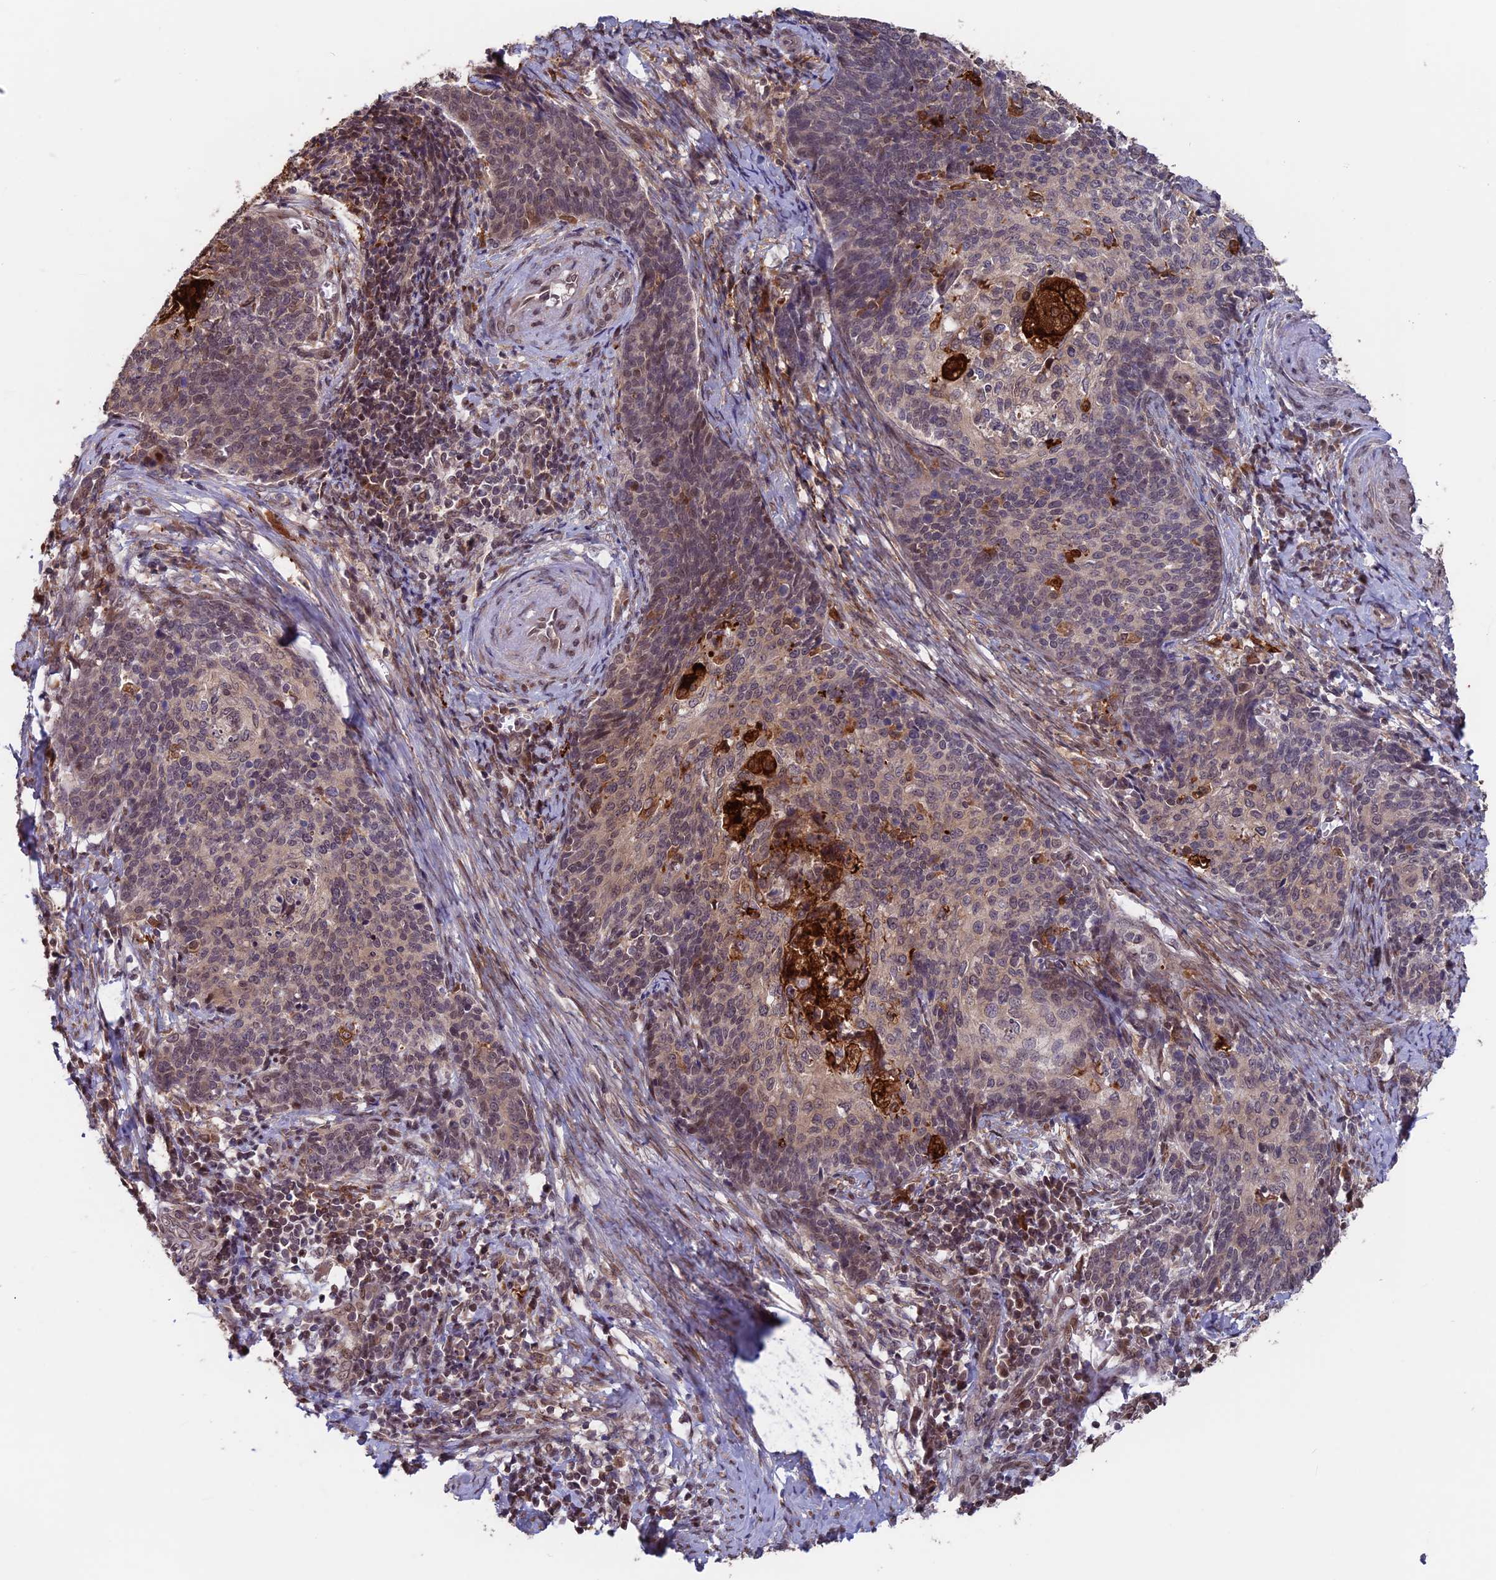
{"staining": {"intensity": "strong", "quantity": "<25%", "location": "cytoplasmic/membranous,nuclear"}, "tissue": "cervical cancer", "cell_type": "Tumor cells", "image_type": "cancer", "snomed": [{"axis": "morphology", "description": "Squamous cell carcinoma, NOS"}, {"axis": "topography", "description": "Cervix"}], "caption": "This photomicrograph demonstrates immunohistochemistry staining of human cervical cancer, with medium strong cytoplasmic/membranous and nuclear positivity in about <25% of tumor cells.", "gene": "MAST2", "patient": {"sex": "female", "age": 39}}